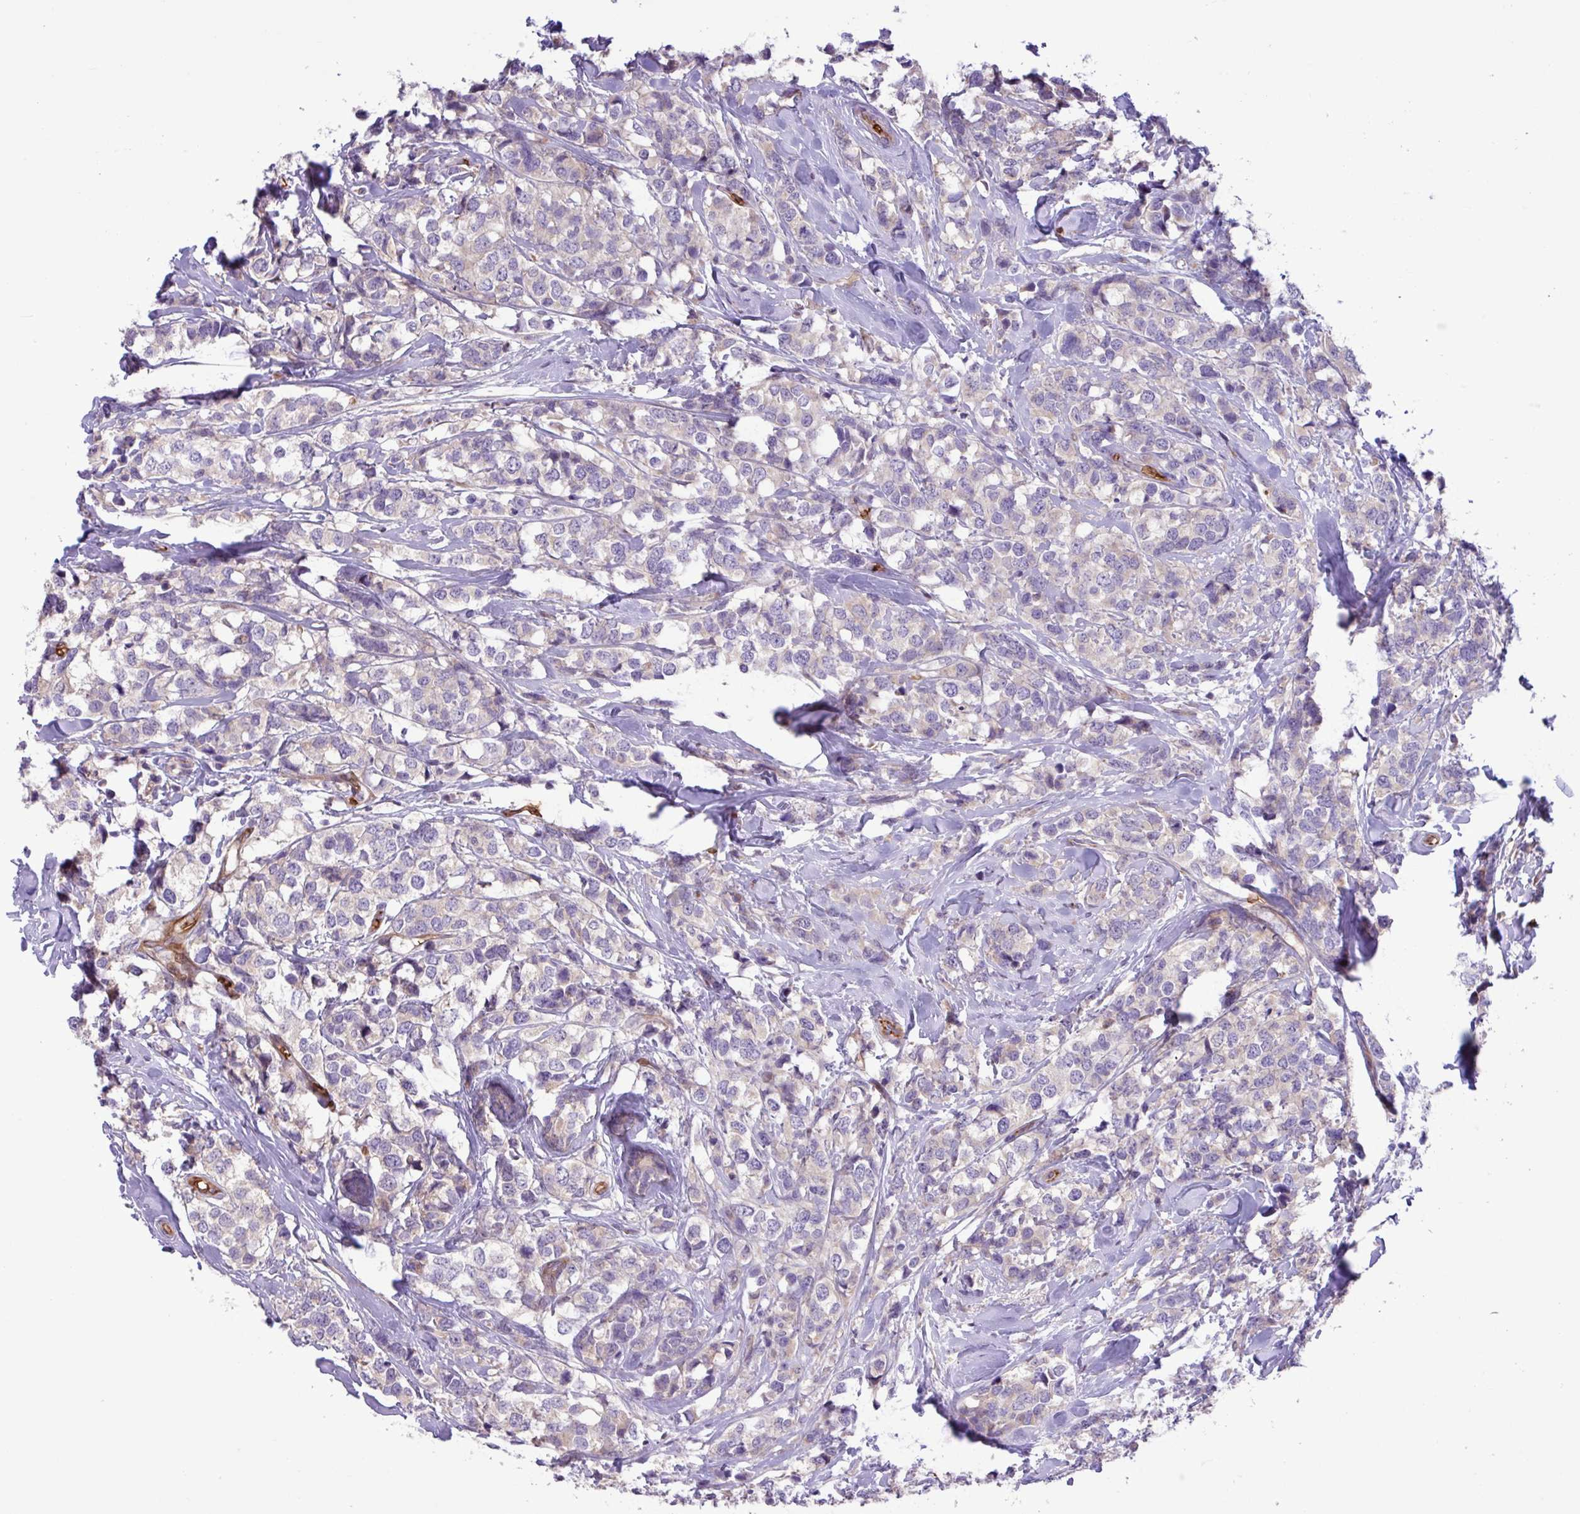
{"staining": {"intensity": "negative", "quantity": "none", "location": "none"}, "tissue": "breast cancer", "cell_type": "Tumor cells", "image_type": "cancer", "snomed": [{"axis": "morphology", "description": "Lobular carcinoma"}, {"axis": "topography", "description": "Breast"}], "caption": "High magnification brightfield microscopy of breast lobular carcinoma stained with DAB (brown) and counterstained with hematoxylin (blue): tumor cells show no significant expression.", "gene": "RAD21L1", "patient": {"sex": "female", "age": 59}}